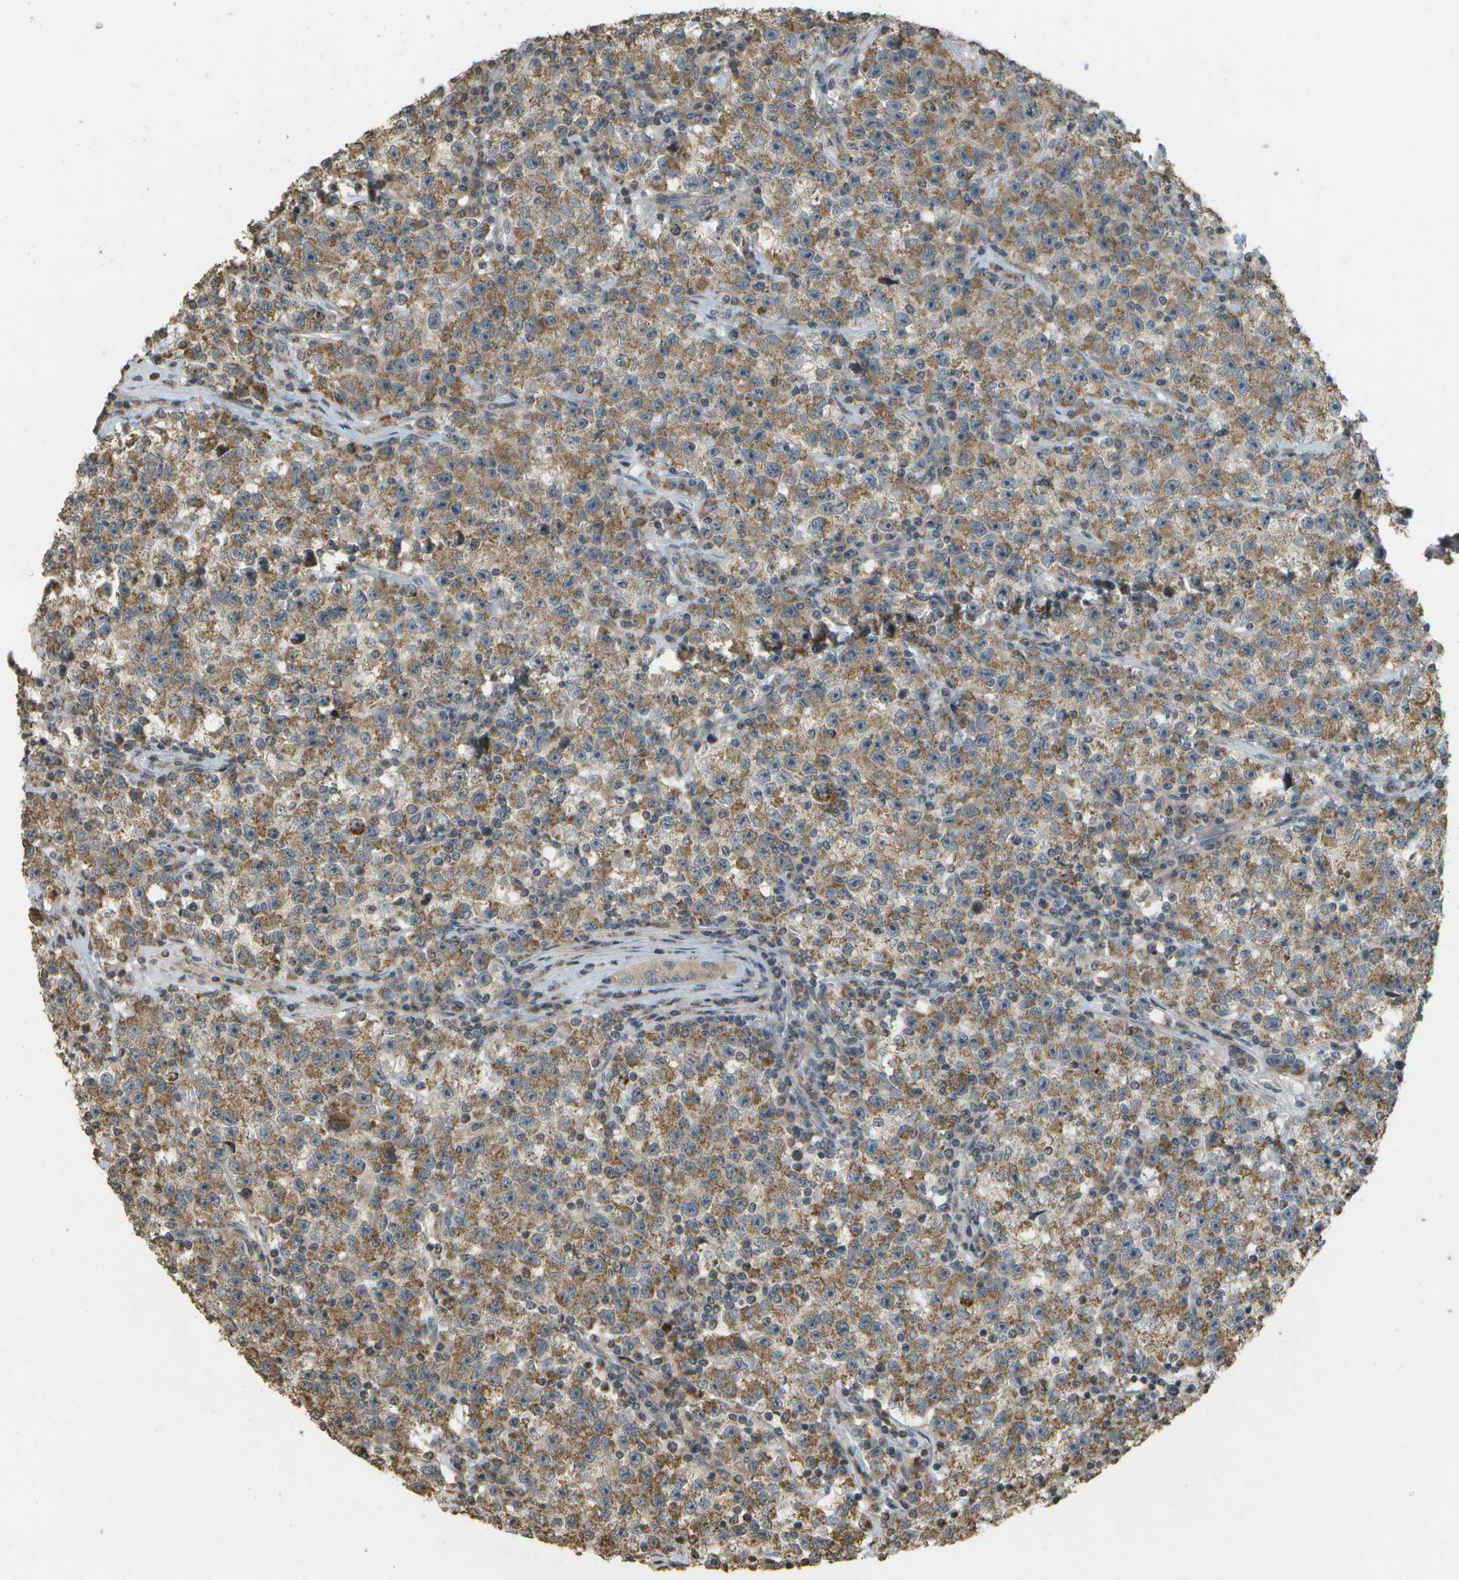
{"staining": {"intensity": "moderate", "quantity": ">75%", "location": "cytoplasmic/membranous"}, "tissue": "testis cancer", "cell_type": "Tumor cells", "image_type": "cancer", "snomed": [{"axis": "morphology", "description": "Seminoma, NOS"}, {"axis": "topography", "description": "Testis"}], "caption": "Immunohistochemistry (IHC) (DAB) staining of human seminoma (testis) exhibits moderate cytoplasmic/membranous protein positivity in approximately >75% of tumor cells.", "gene": "RAB21", "patient": {"sex": "male", "age": 22}}